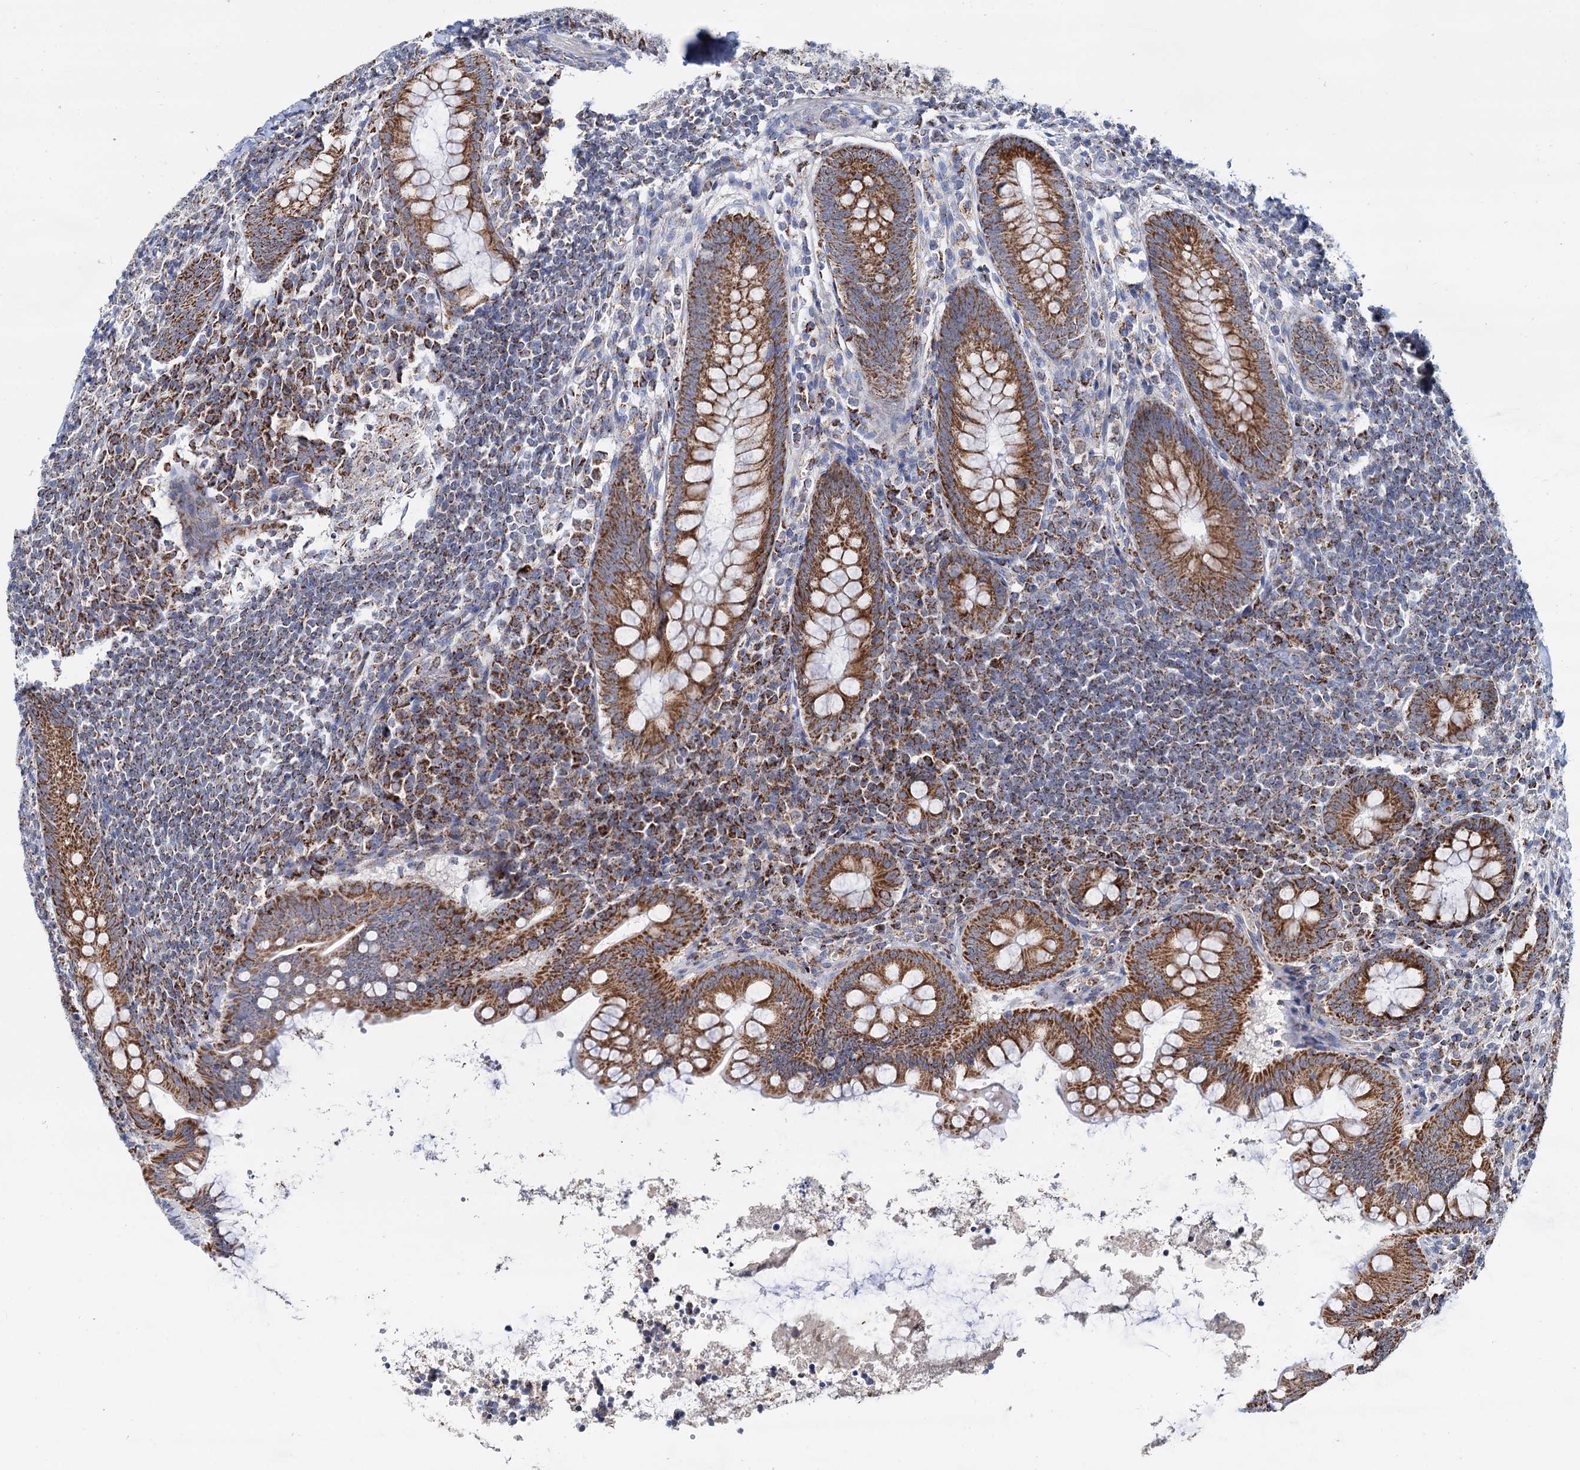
{"staining": {"intensity": "strong", "quantity": ">75%", "location": "cytoplasmic/membranous"}, "tissue": "appendix", "cell_type": "Glandular cells", "image_type": "normal", "snomed": [{"axis": "morphology", "description": "Normal tissue, NOS"}, {"axis": "topography", "description": "Appendix"}], "caption": "Brown immunohistochemical staining in normal human appendix reveals strong cytoplasmic/membranous expression in about >75% of glandular cells.", "gene": "C2CD3", "patient": {"sex": "female", "age": 33}}